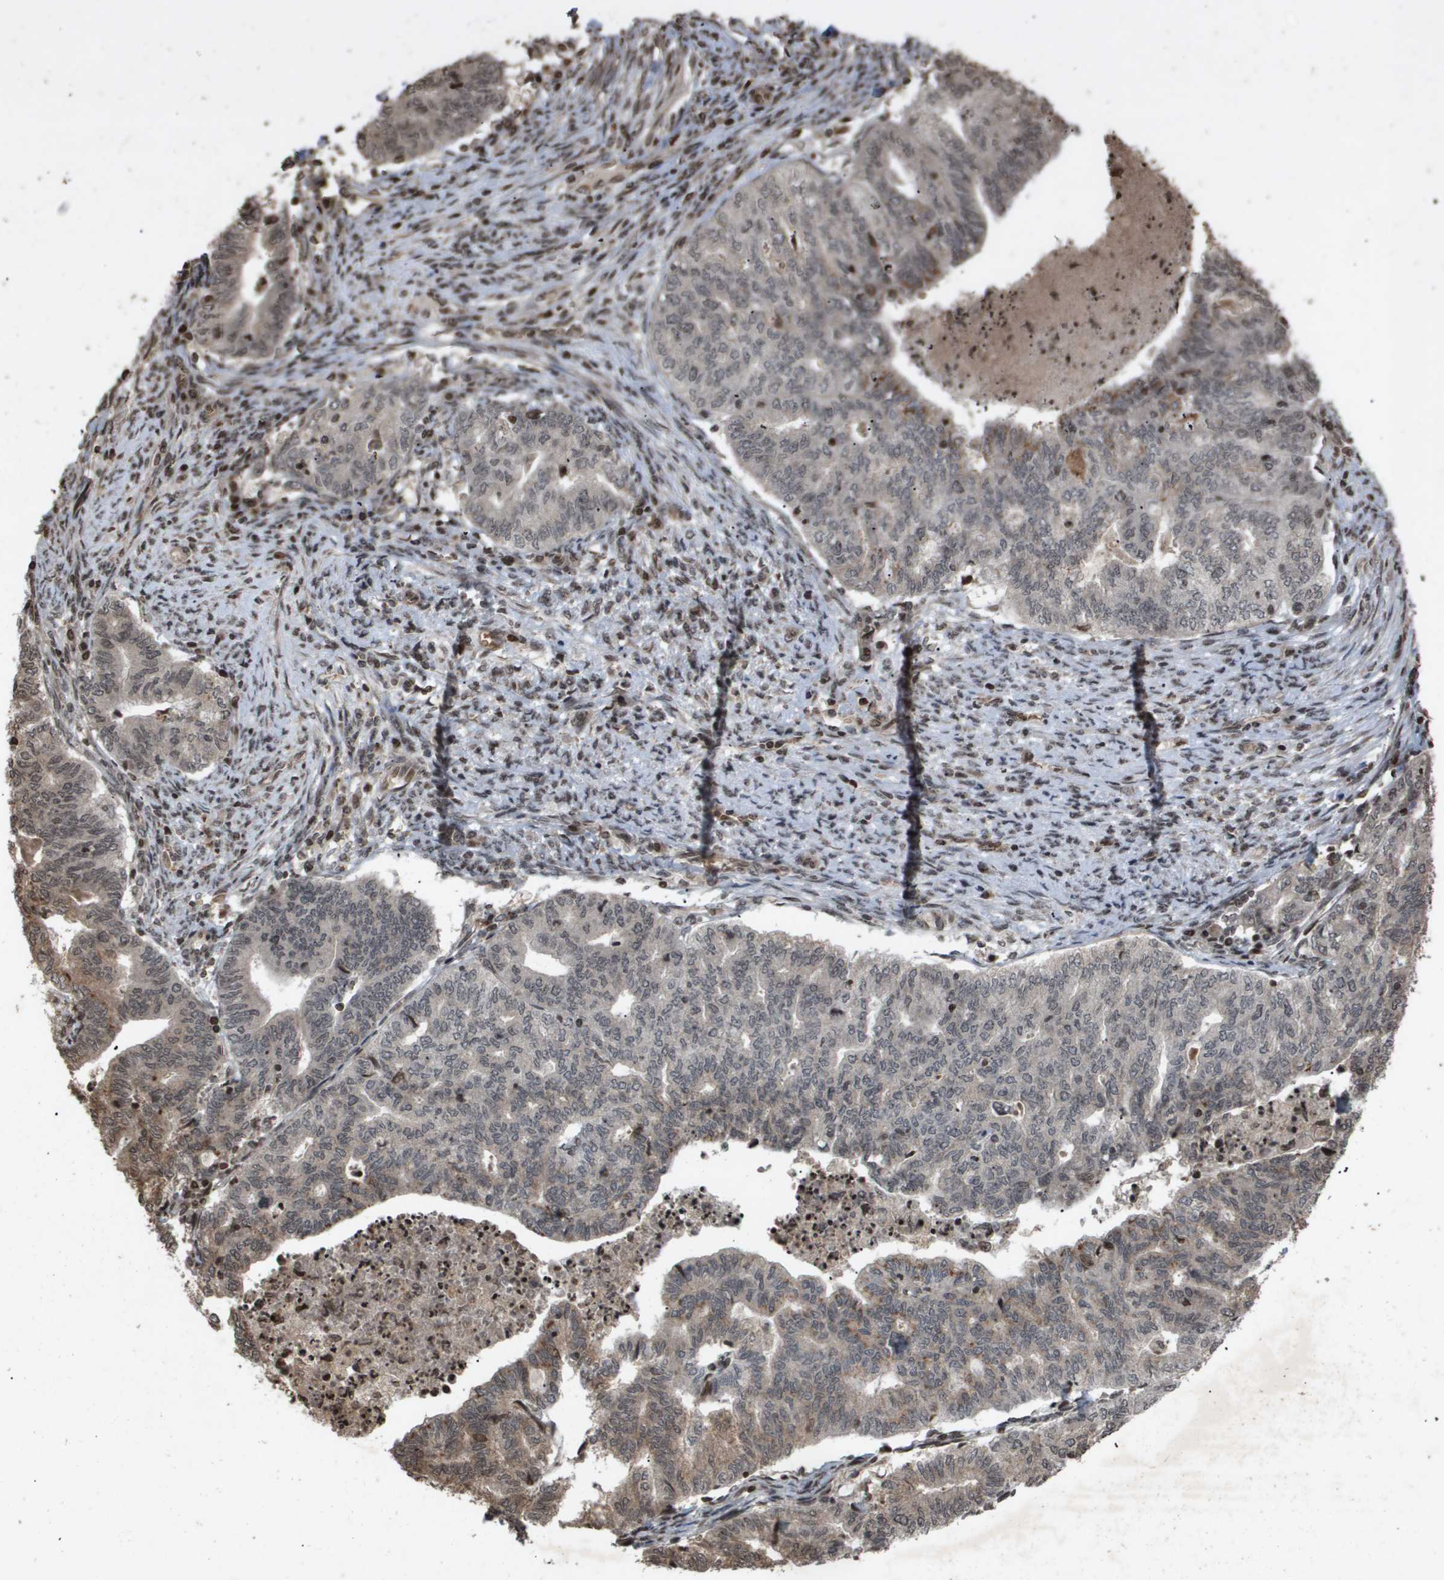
{"staining": {"intensity": "moderate", "quantity": "<25%", "location": "cytoplasmic/membranous,nuclear"}, "tissue": "endometrial cancer", "cell_type": "Tumor cells", "image_type": "cancer", "snomed": [{"axis": "morphology", "description": "Adenocarcinoma, NOS"}, {"axis": "topography", "description": "Endometrium"}], "caption": "An immunohistochemistry (IHC) photomicrograph of neoplastic tissue is shown. Protein staining in brown highlights moderate cytoplasmic/membranous and nuclear positivity in endometrial adenocarcinoma within tumor cells.", "gene": "HSPA6", "patient": {"sex": "female", "age": 79}}